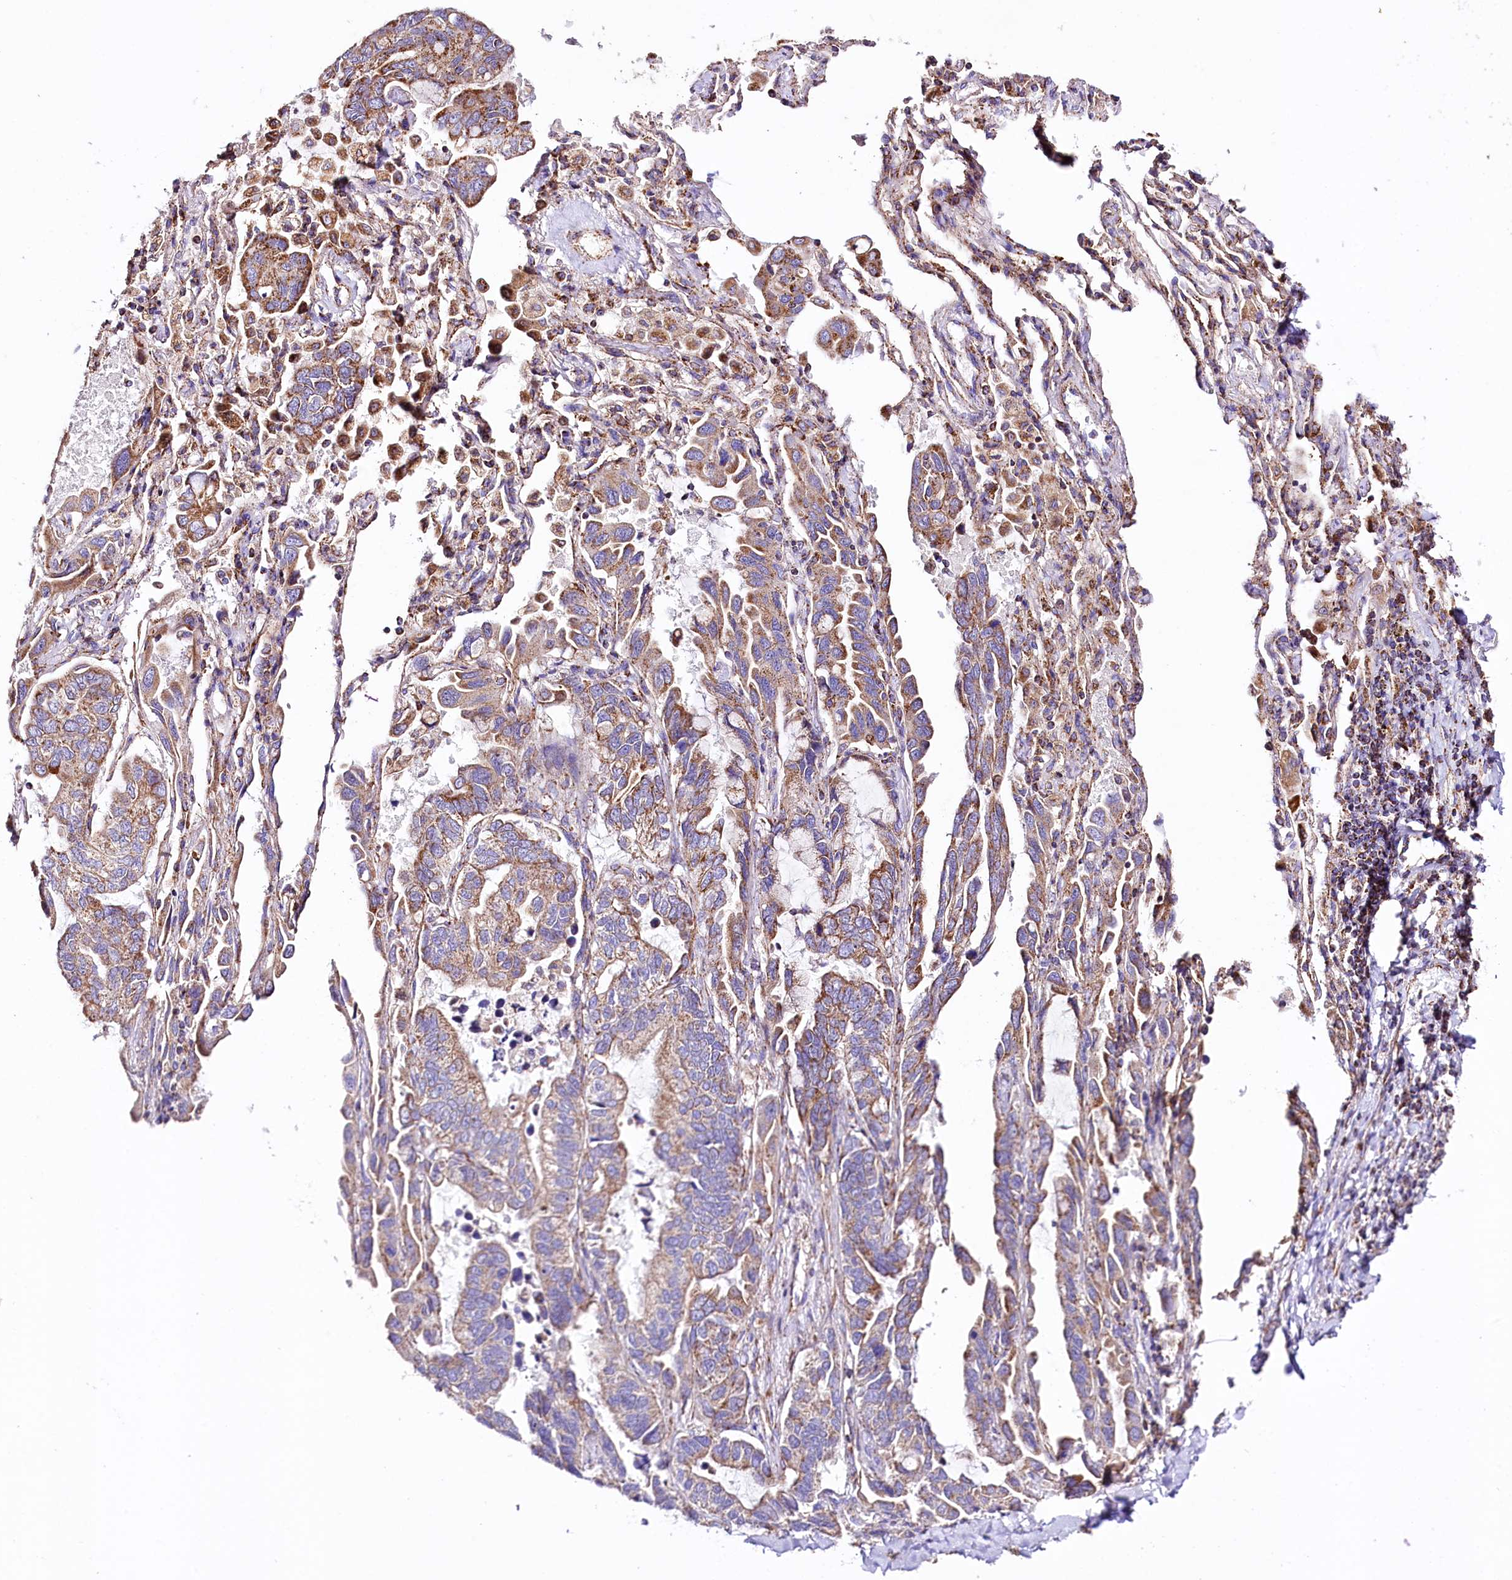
{"staining": {"intensity": "moderate", "quantity": ">75%", "location": "cytoplasmic/membranous"}, "tissue": "lung cancer", "cell_type": "Tumor cells", "image_type": "cancer", "snomed": [{"axis": "morphology", "description": "Adenocarcinoma, NOS"}, {"axis": "topography", "description": "Lung"}], "caption": "Protein expression by immunohistochemistry (IHC) reveals moderate cytoplasmic/membranous staining in approximately >75% of tumor cells in lung cancer.", "gene": "APLP2", "patient": {"sex": "male", "age": 64}}